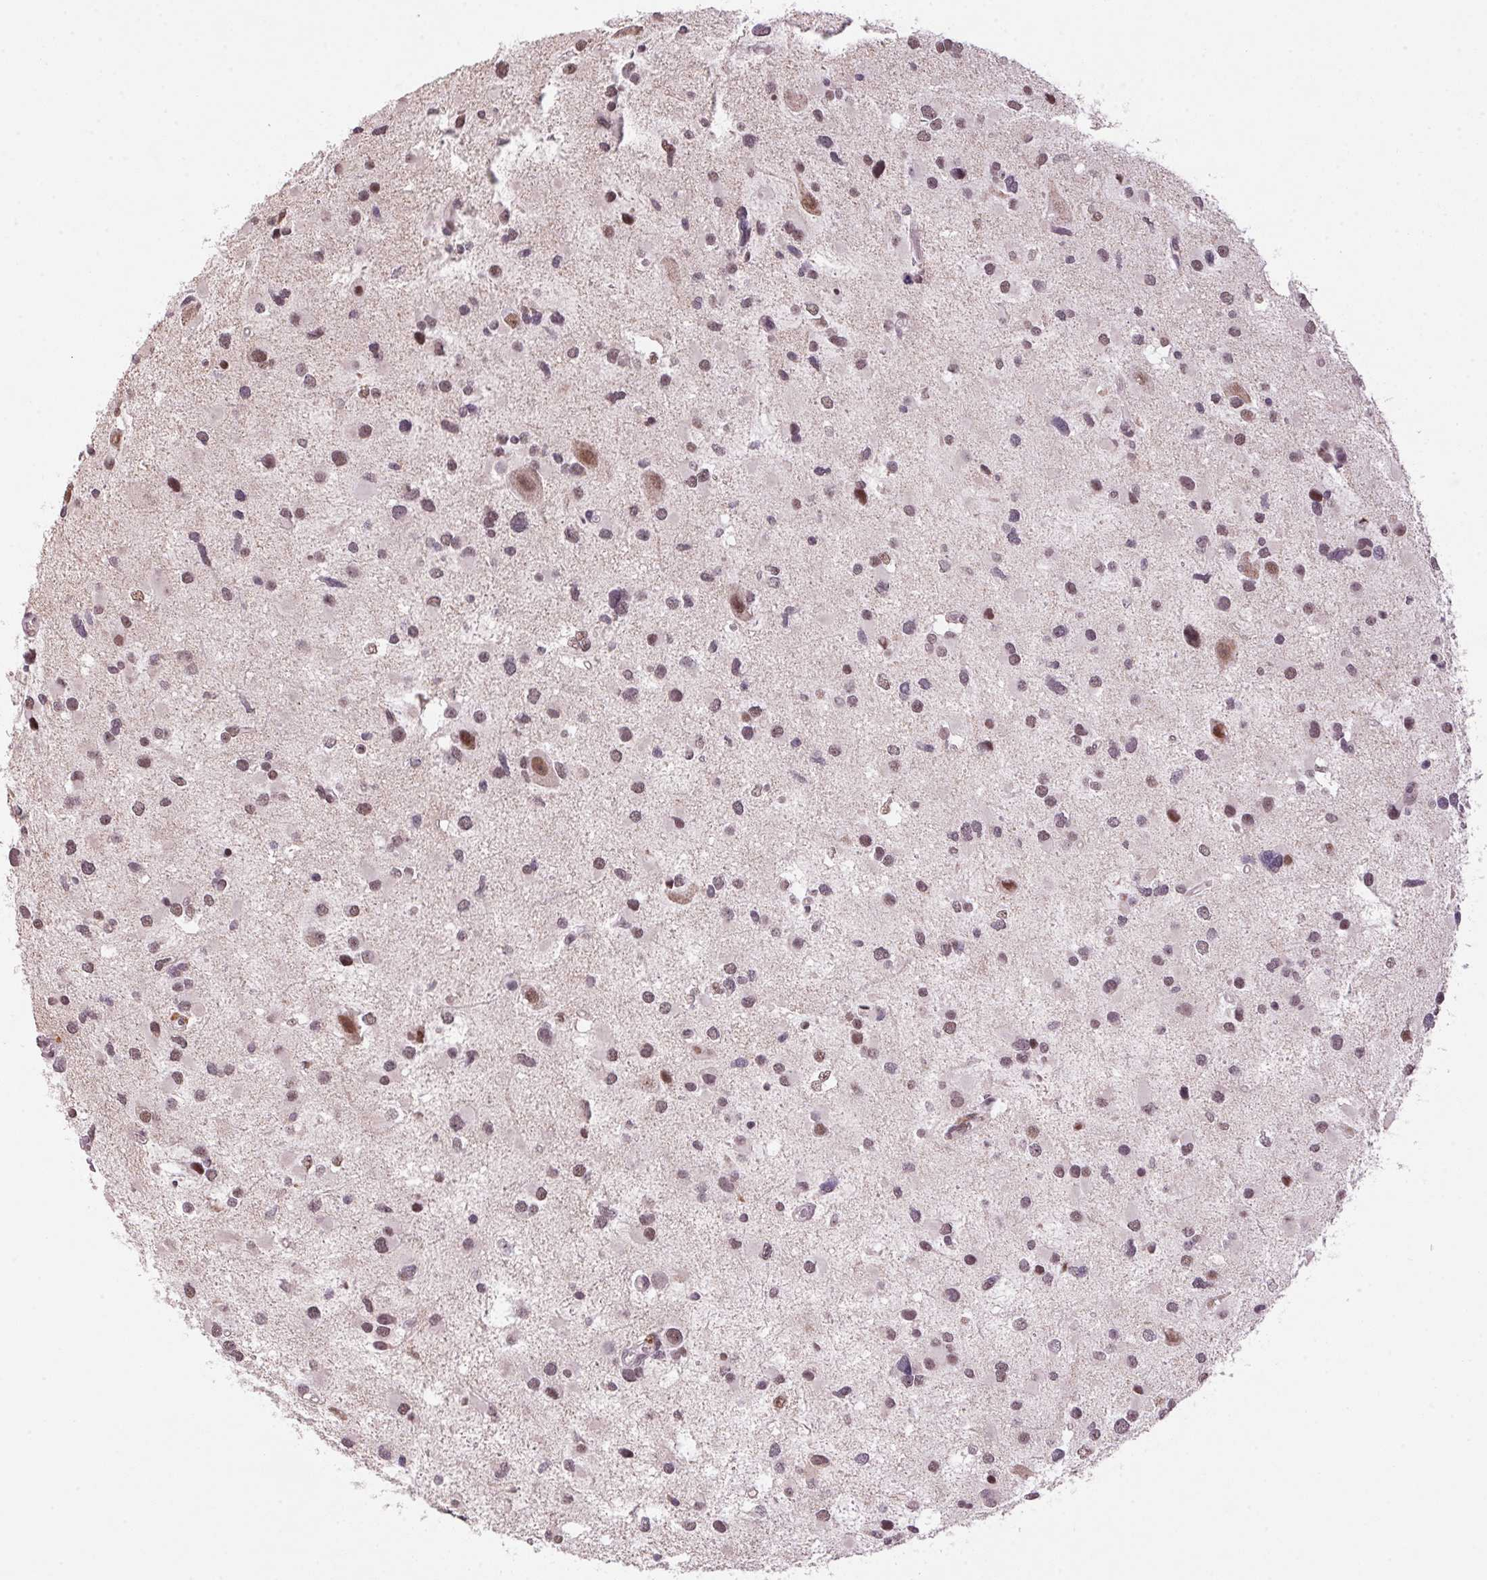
{"staining": {"intensity": "weak", "quantity": "25%-75%", "location": "nuclear"}, "tissue": "glioma", "cell_type": "Tumor cells", "image_type": "cancer", "snomed": [{"axis": "morphology", "description": "Glioma, malignant, Low grade"}, {"axis": "topography", "description": "Brain"}], "caption": "Protein staining of malignant glioma (low-grade) tissue displays weak nuclear expression in about 25%-75% of tumor cells.", "gene": "ZBTB4", "patient": {"sex": "female", "age": 32}}